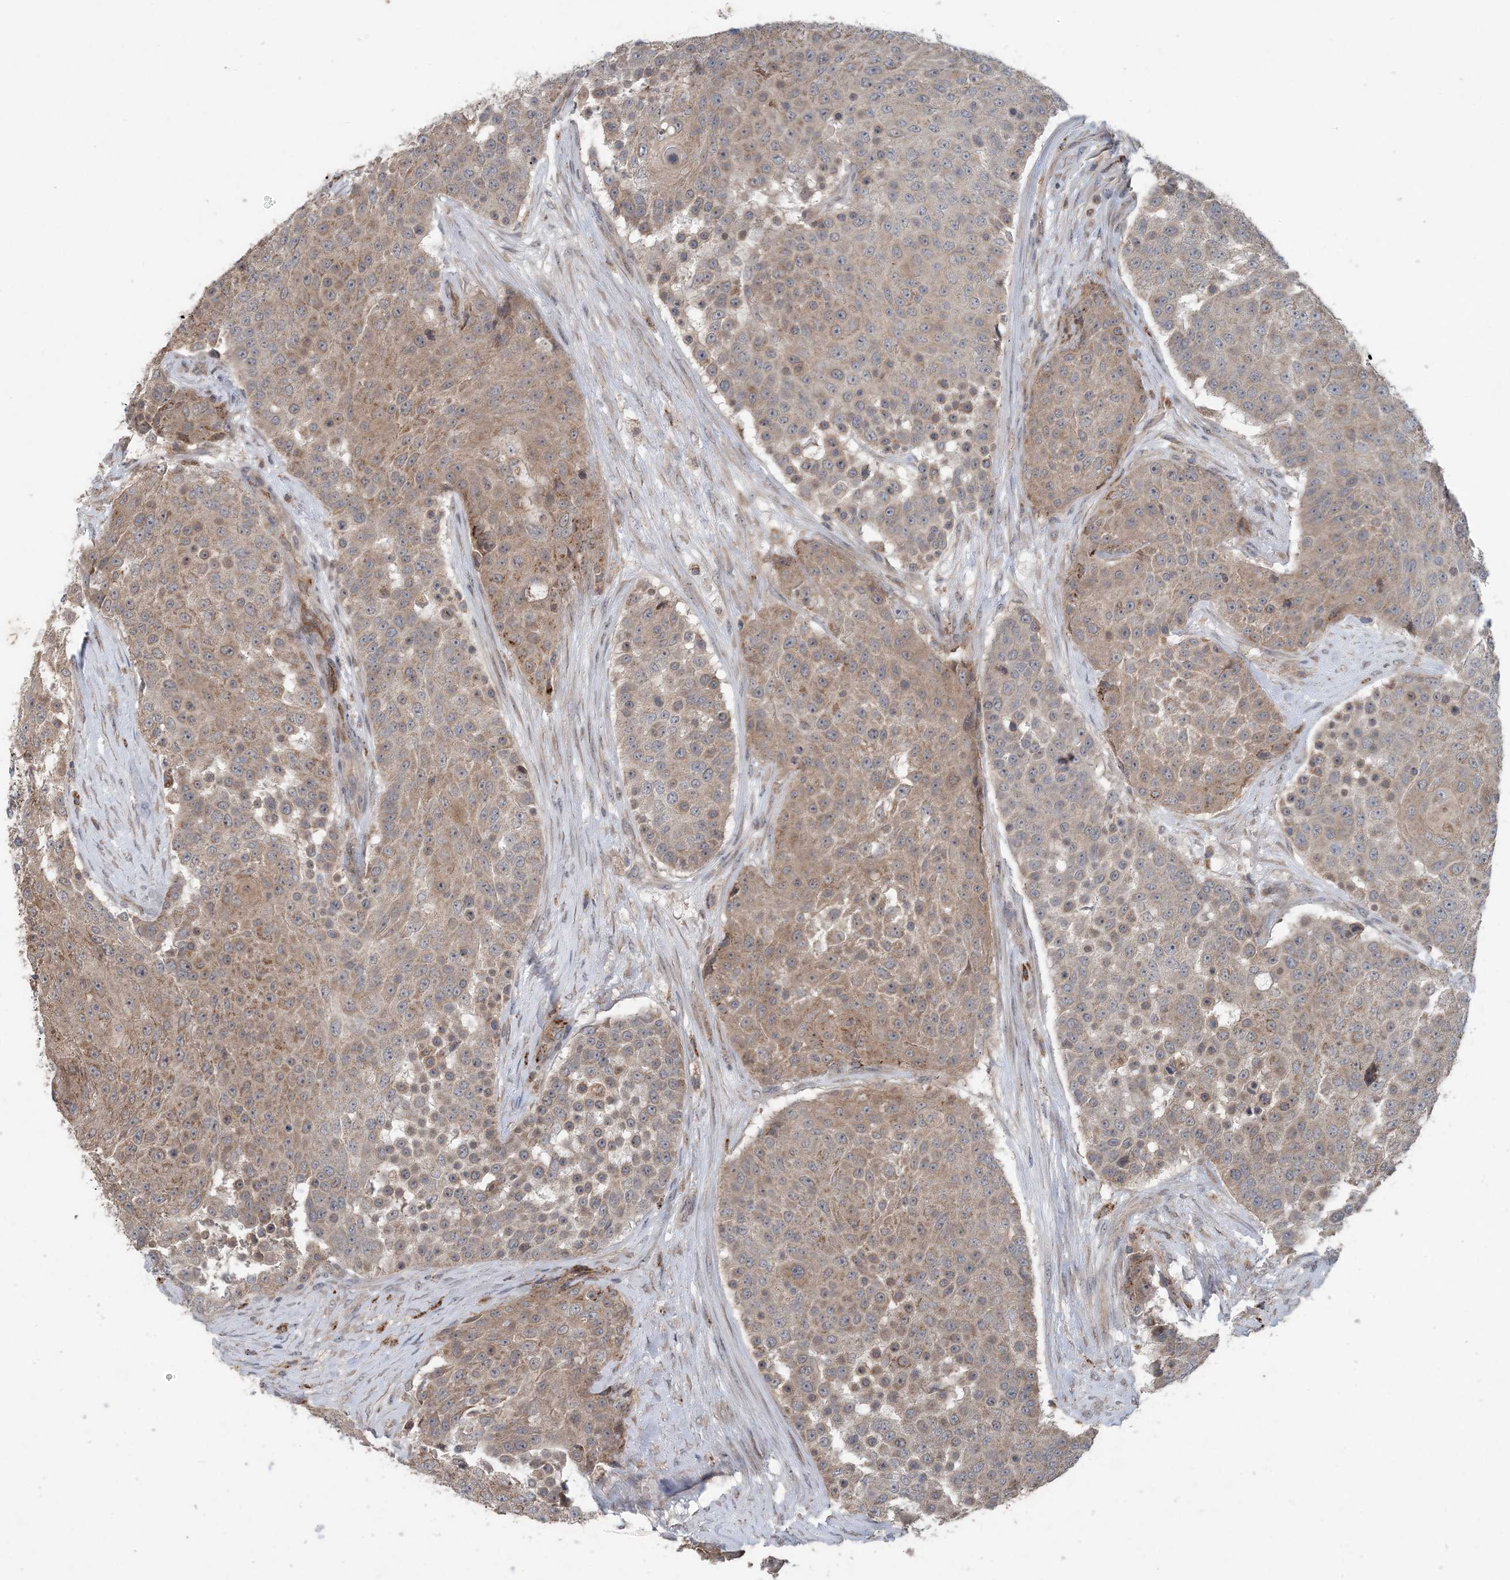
{"staining": {"intensity": "moderate", "quantity": ">75%", "location": "cytoplasmic/membranous"}, "tissue": "urothelial cancer", "cell_type": "Tumor cells", "image_type": "cancer", "snomed": [{"axis": "morphology", "description": "Urothelial carcinoma, High grade"}, {"axis": "topography", "description": "Urinary bladder"}], "caption": "Protein staining shows moderate cytoplasmic/membranous positivity in approximately >75% of tumor cells in high-grade urothelial carcinoma. (DAB IHC, brown staining for protein, blue staining for nuclei).", "gene": "MYO9B", "patient": {"sex": "female", "age": 63}}